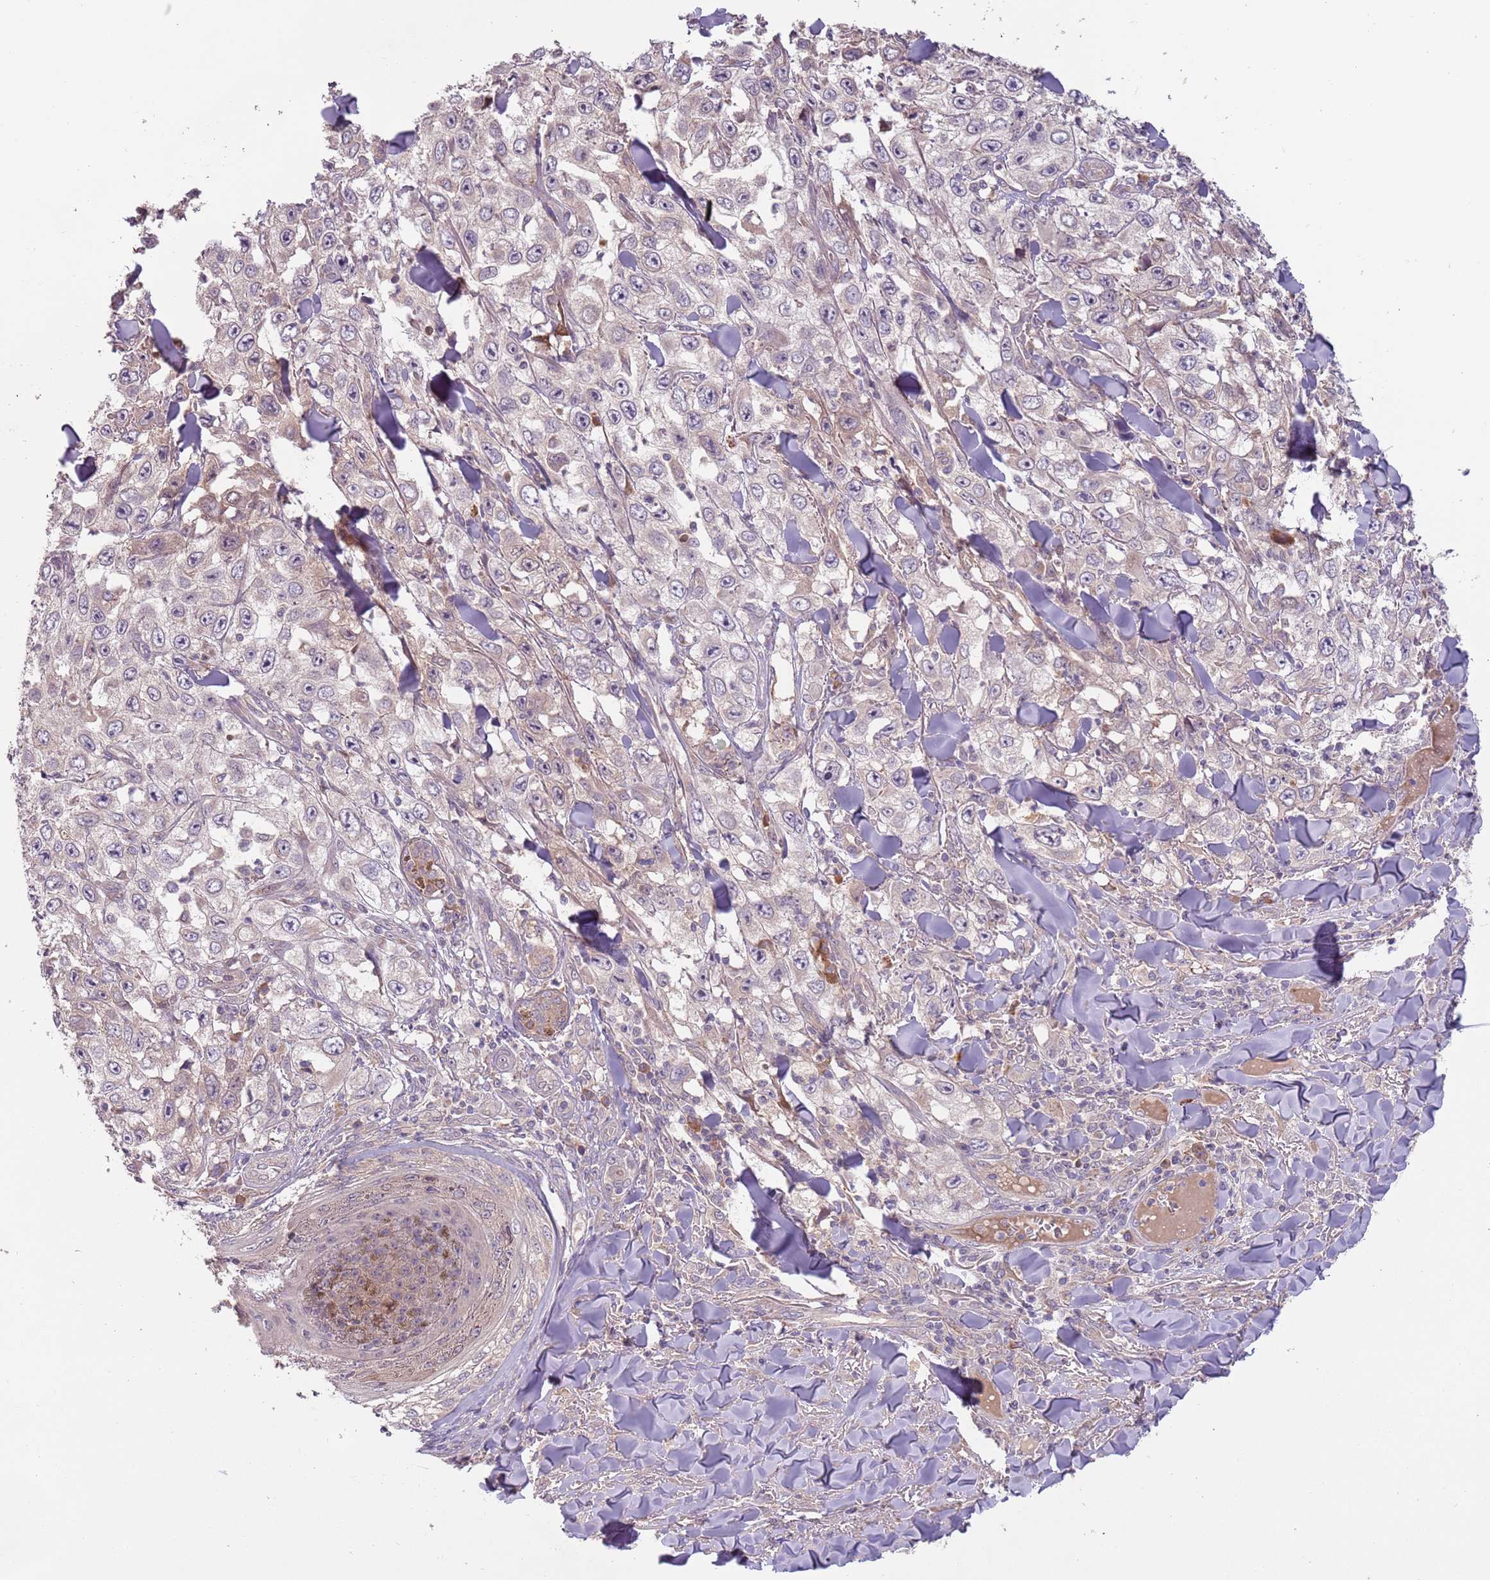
{"staining": {"intensity": "weak", "quantity": "<25%", "location": "cytoplasmic/membranous"}, "tissue": "skin cancer", "cell_type": "Tumor cells", "image_type": "cancer", "snomed": [{"axis": "morphology", "description": "Squamous cell carcinoma, NOS"}, {"axis": "topography", "description": "Skin"}], "caption": "This is an immunohistochemistry histopathology image of skin cancer (squamous cell carcinoma). There is no staining in tumor cells.", "gene": "FECH", "patient": {"sex": "male", "age": 82}}